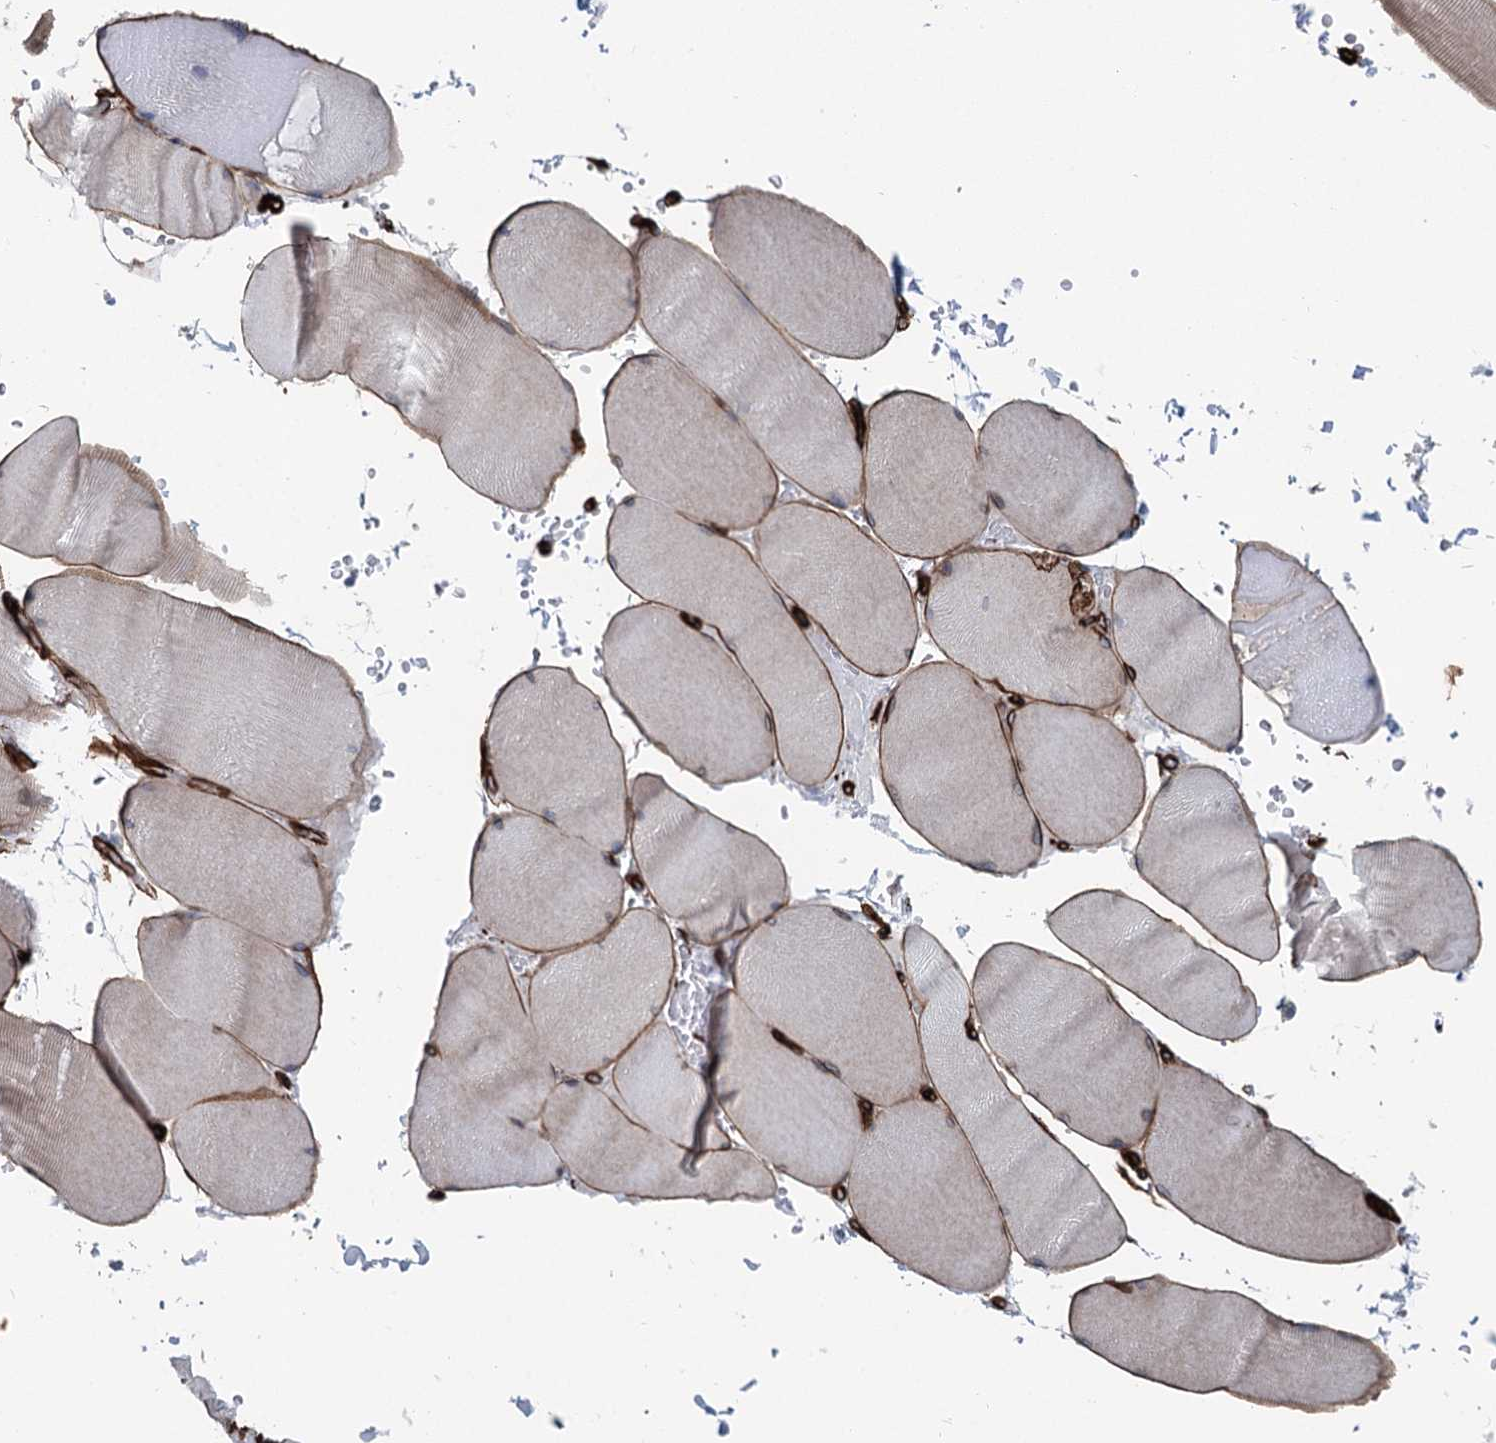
{"staining": {"intensity": "strong", "quantity": ">75%", "location": "cytoplasmic/membranous"}, "tissue": "skeletal muscle", "cell_type": "Myocytes", "image_type": "normal", "snomed": [{"axis": "morphology", "description": "Normal tissue, NOS"}, {"axis": "topography", "description": "Skeletal muscle"}, {"axis": "topography", "description": "Head-Neck"}], "caption": "Protein analysis of unremarkable skeletal muscle shows strong cytoplasmic/membranous positivity in approximately >75% of myocytes. (DAB (3,3'-diaminobenzidine) IHC with brightfield microscopy, high magnification).", "gene": "IQSEC1", "patient": {"sex": "male", "age": 66}}